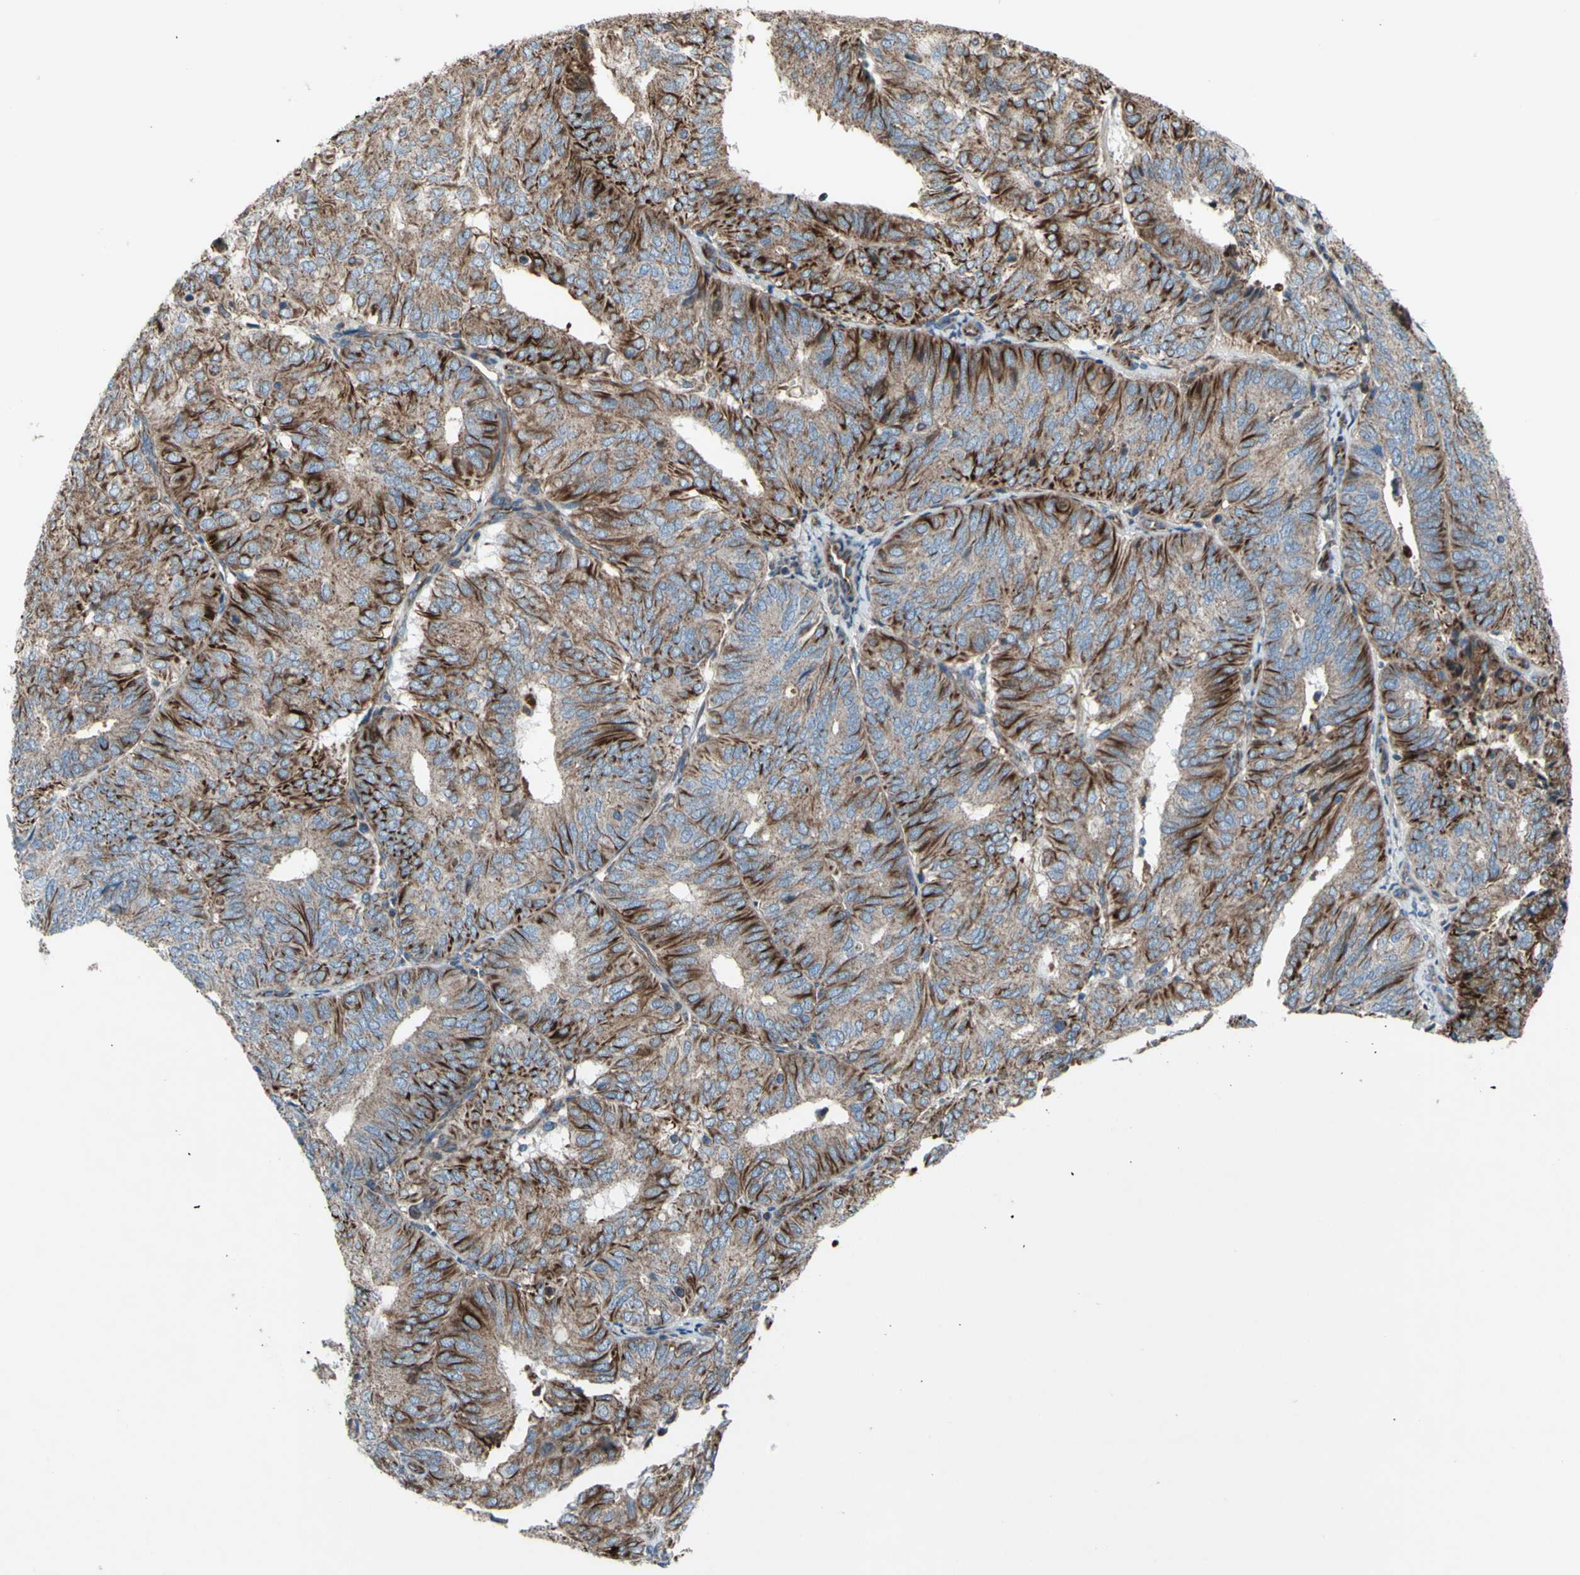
{"staining": {"intensity": "strong", "quantity": "25%-75%", "location": "cytoplasmic/membranous"}, "tissue": "endometrial cancer", "cell_type": "Tumor cells", "image_type": "cancer", "snomed": [{"axis": "morphology", "description": "Adenocarcinoma, NOS"}, {"axis": "topography", "description": "Uterus"}], "caption": "The image shows immunohistochemical staining of endometrial cancer (adenocarcinoma). There is strong cytoplasmic/membranous positivity is appreciated in approximately 25%-75% of tumor cells. Ihc stains the protein in brown and the nuclei are stained blue.", "gene": "EMC7", "patient": {"sex": "female", "age": 60}}